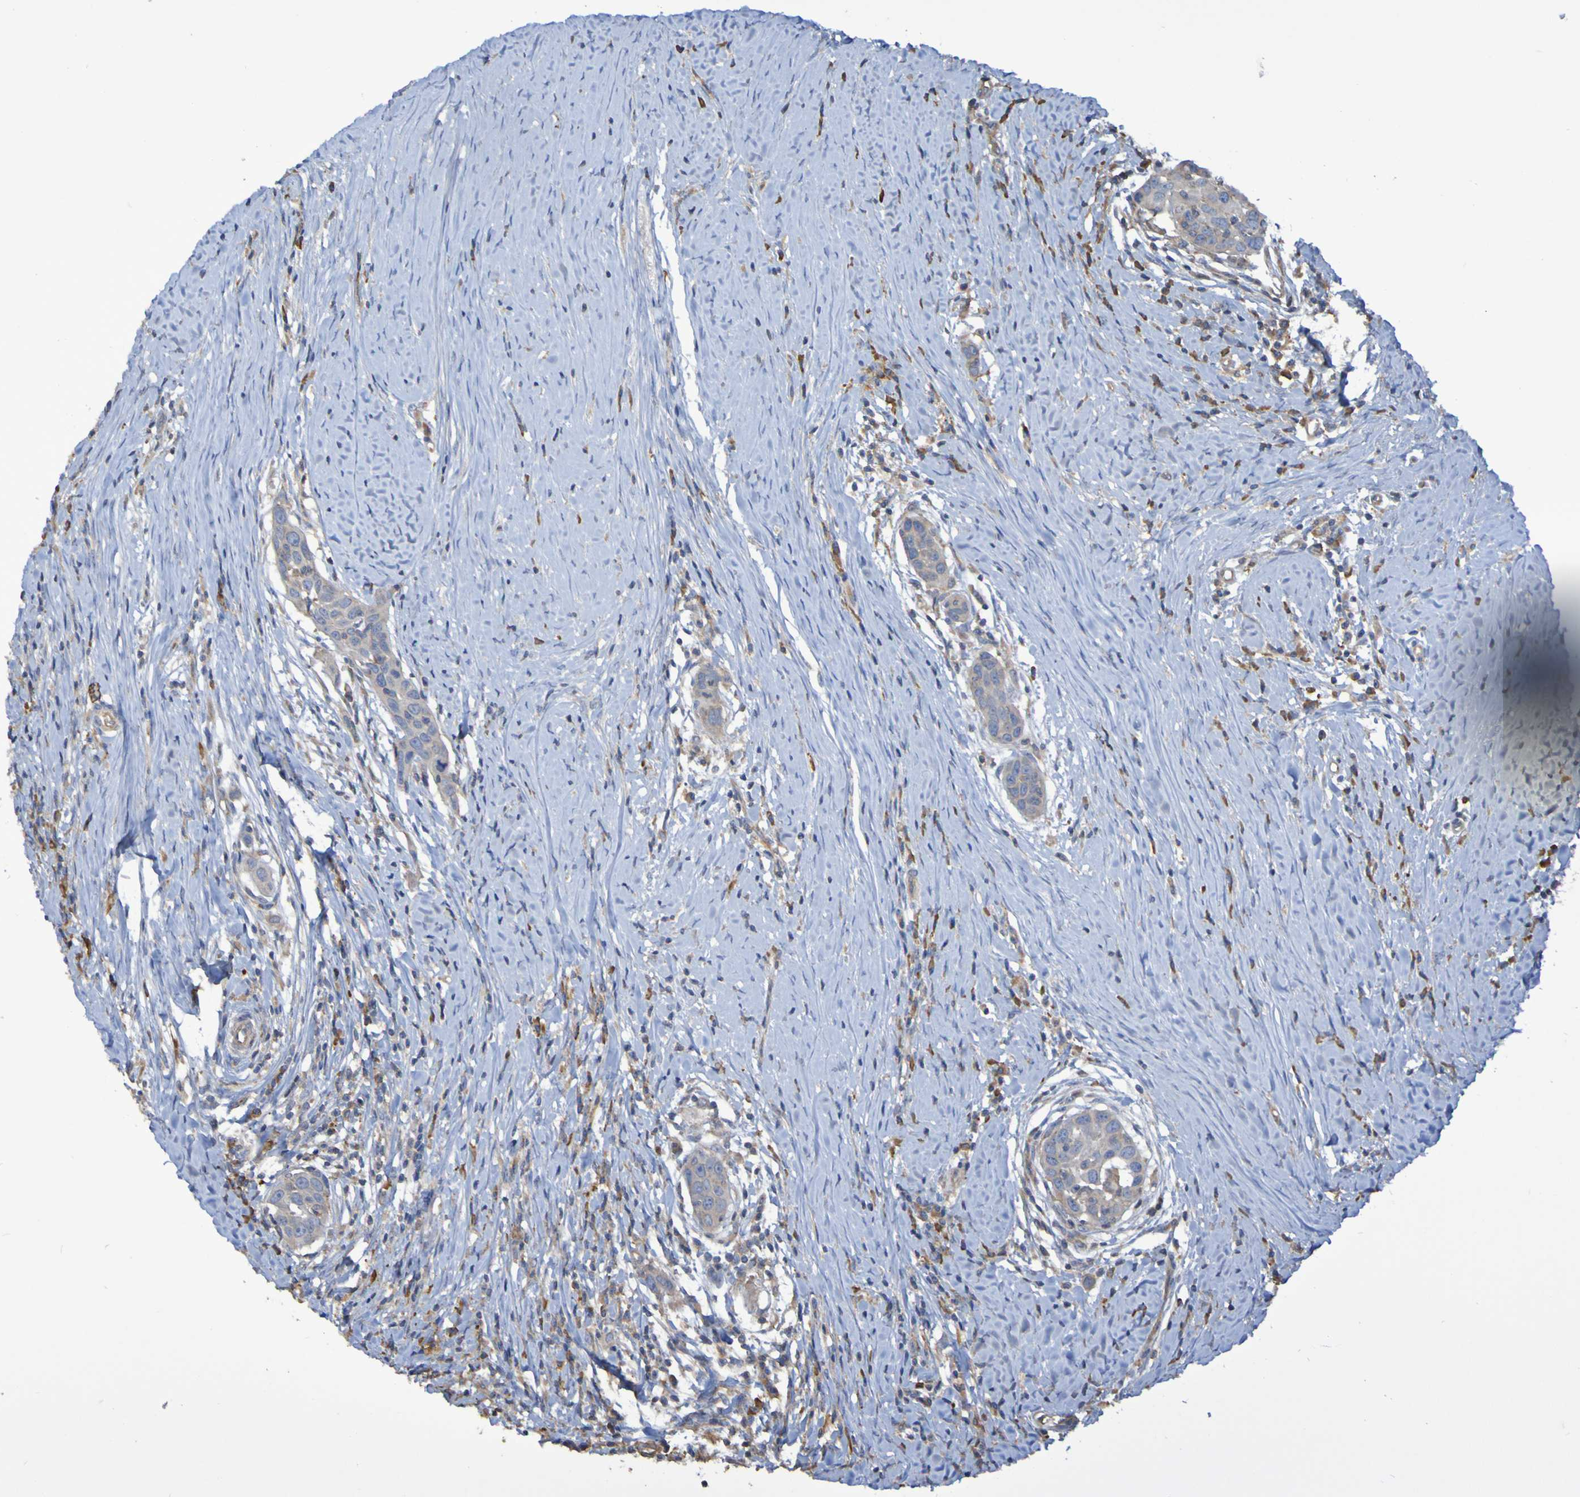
{"staining": {"intensity": "weak", "quantity": ">75%", "location": "cytoplasmic/membranous"}, "tissue": "head and neck cancer", "cell_type": "Tumor cells", "image_type": "cancer", "snomed": [{"axis": "morphology", "description": "Squamous cell carcinoma, NOS"}, {"axis": "topography", "description": "Oral tissue"}, {"axis": "topography", "description": "Head-Neck"}], "caption": "This is a micrograph of immunohistochemistry (IHC) staining of head and neck cancer, which shows weak positivity in the cytoplasmic/membranous of tumor cells.", "gene": "SYNJ1", "patient": {"sex": "female", "age": 50}}